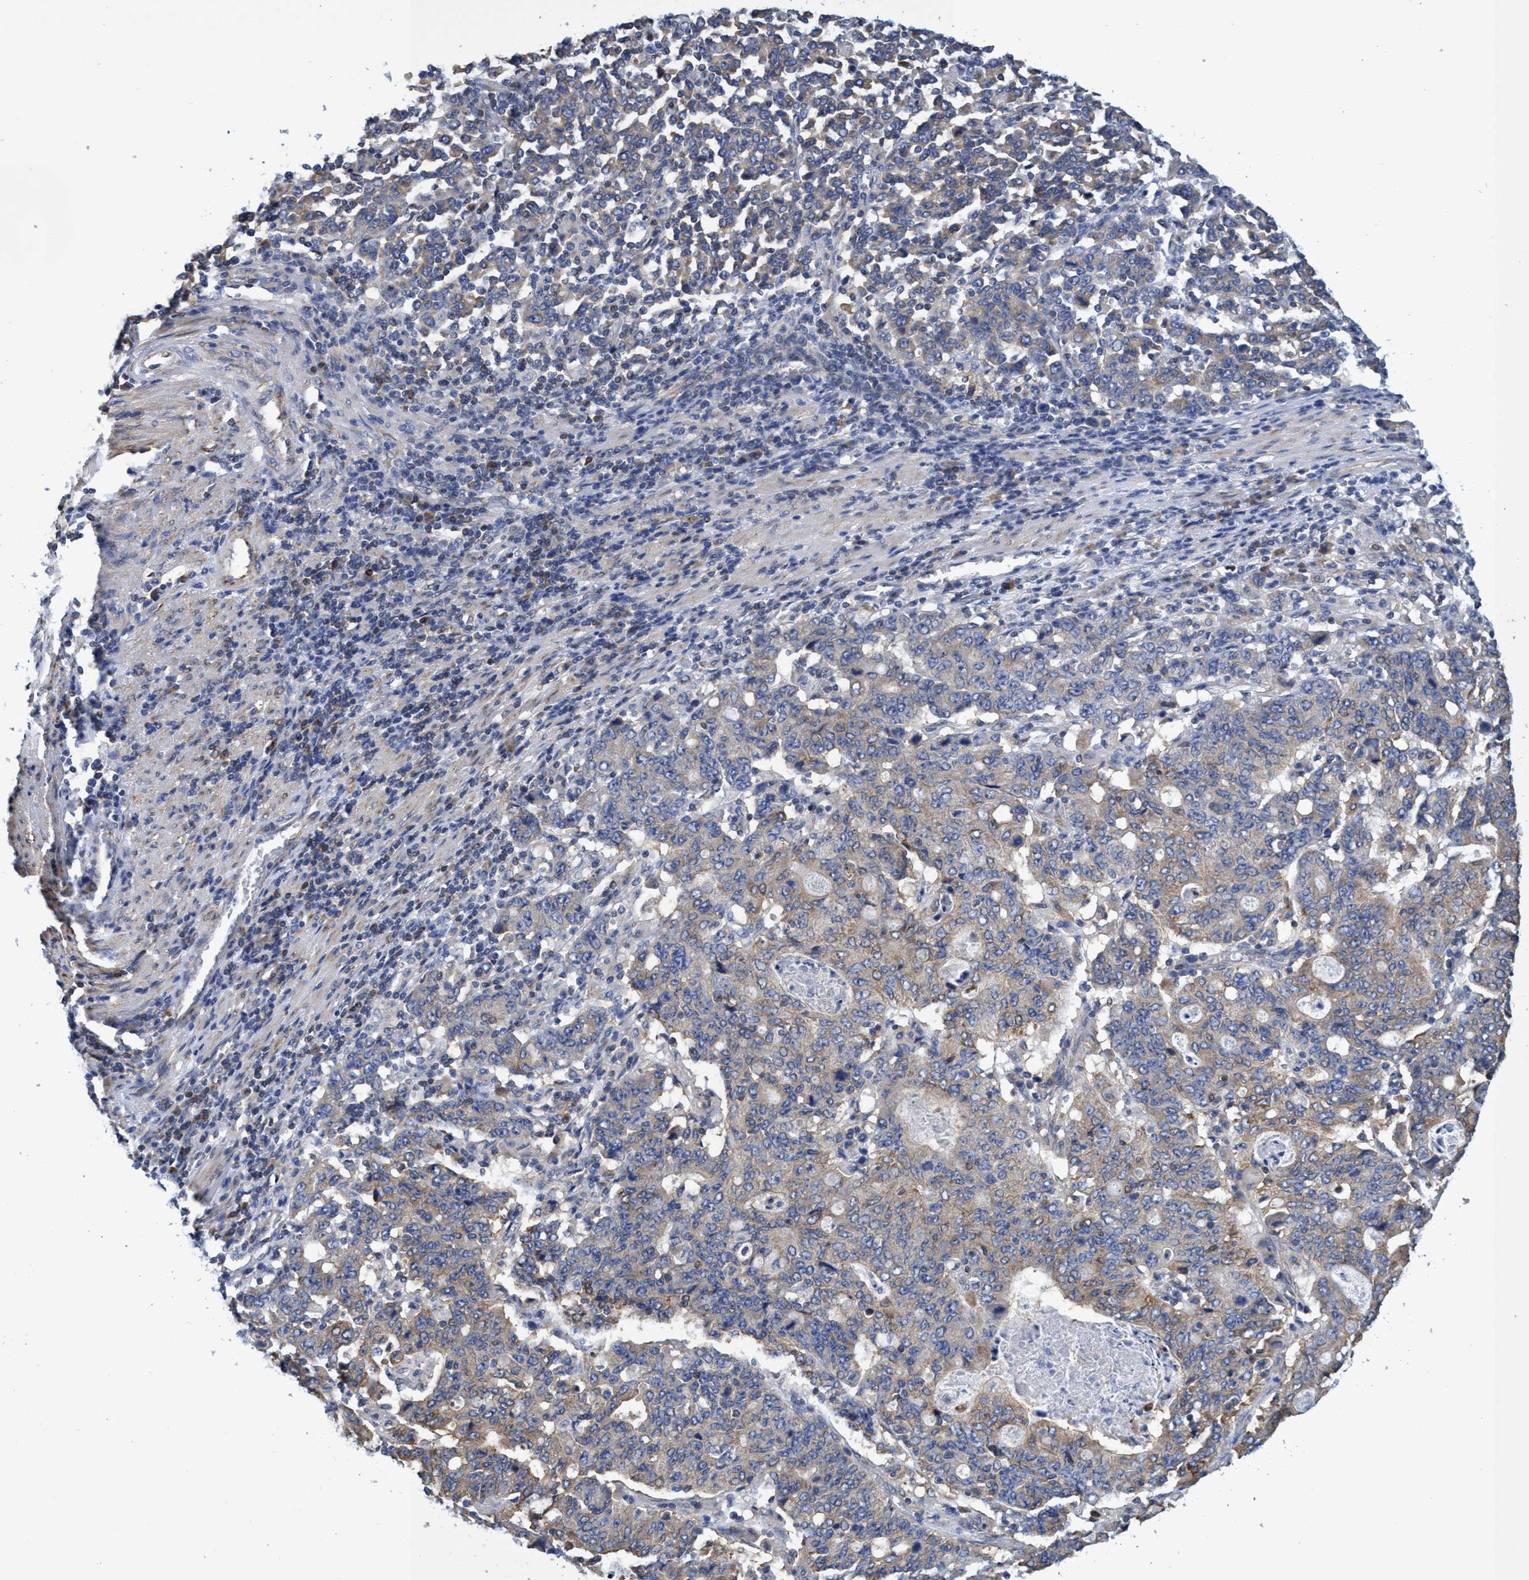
{"staining": {"intensity": "weak", "quantity": "<25%", "location": "cytoplasmic/membranous"}, "tissue": "stomach cancer", "cell_type": "Tumor cells", "image_type": "cancer", "snomed": [{"axis": "morphology", "description": "Adenocarcinoma, NOS"}, {"axis": "topography", "description": "Stomach, upper"}], "caption": "Micrograph shows no significant protein positivity in tumor cells of adenocarcinoma (stomach).", "gene": "CRYZ", "patient": {"sex": "male", "age": 69}}